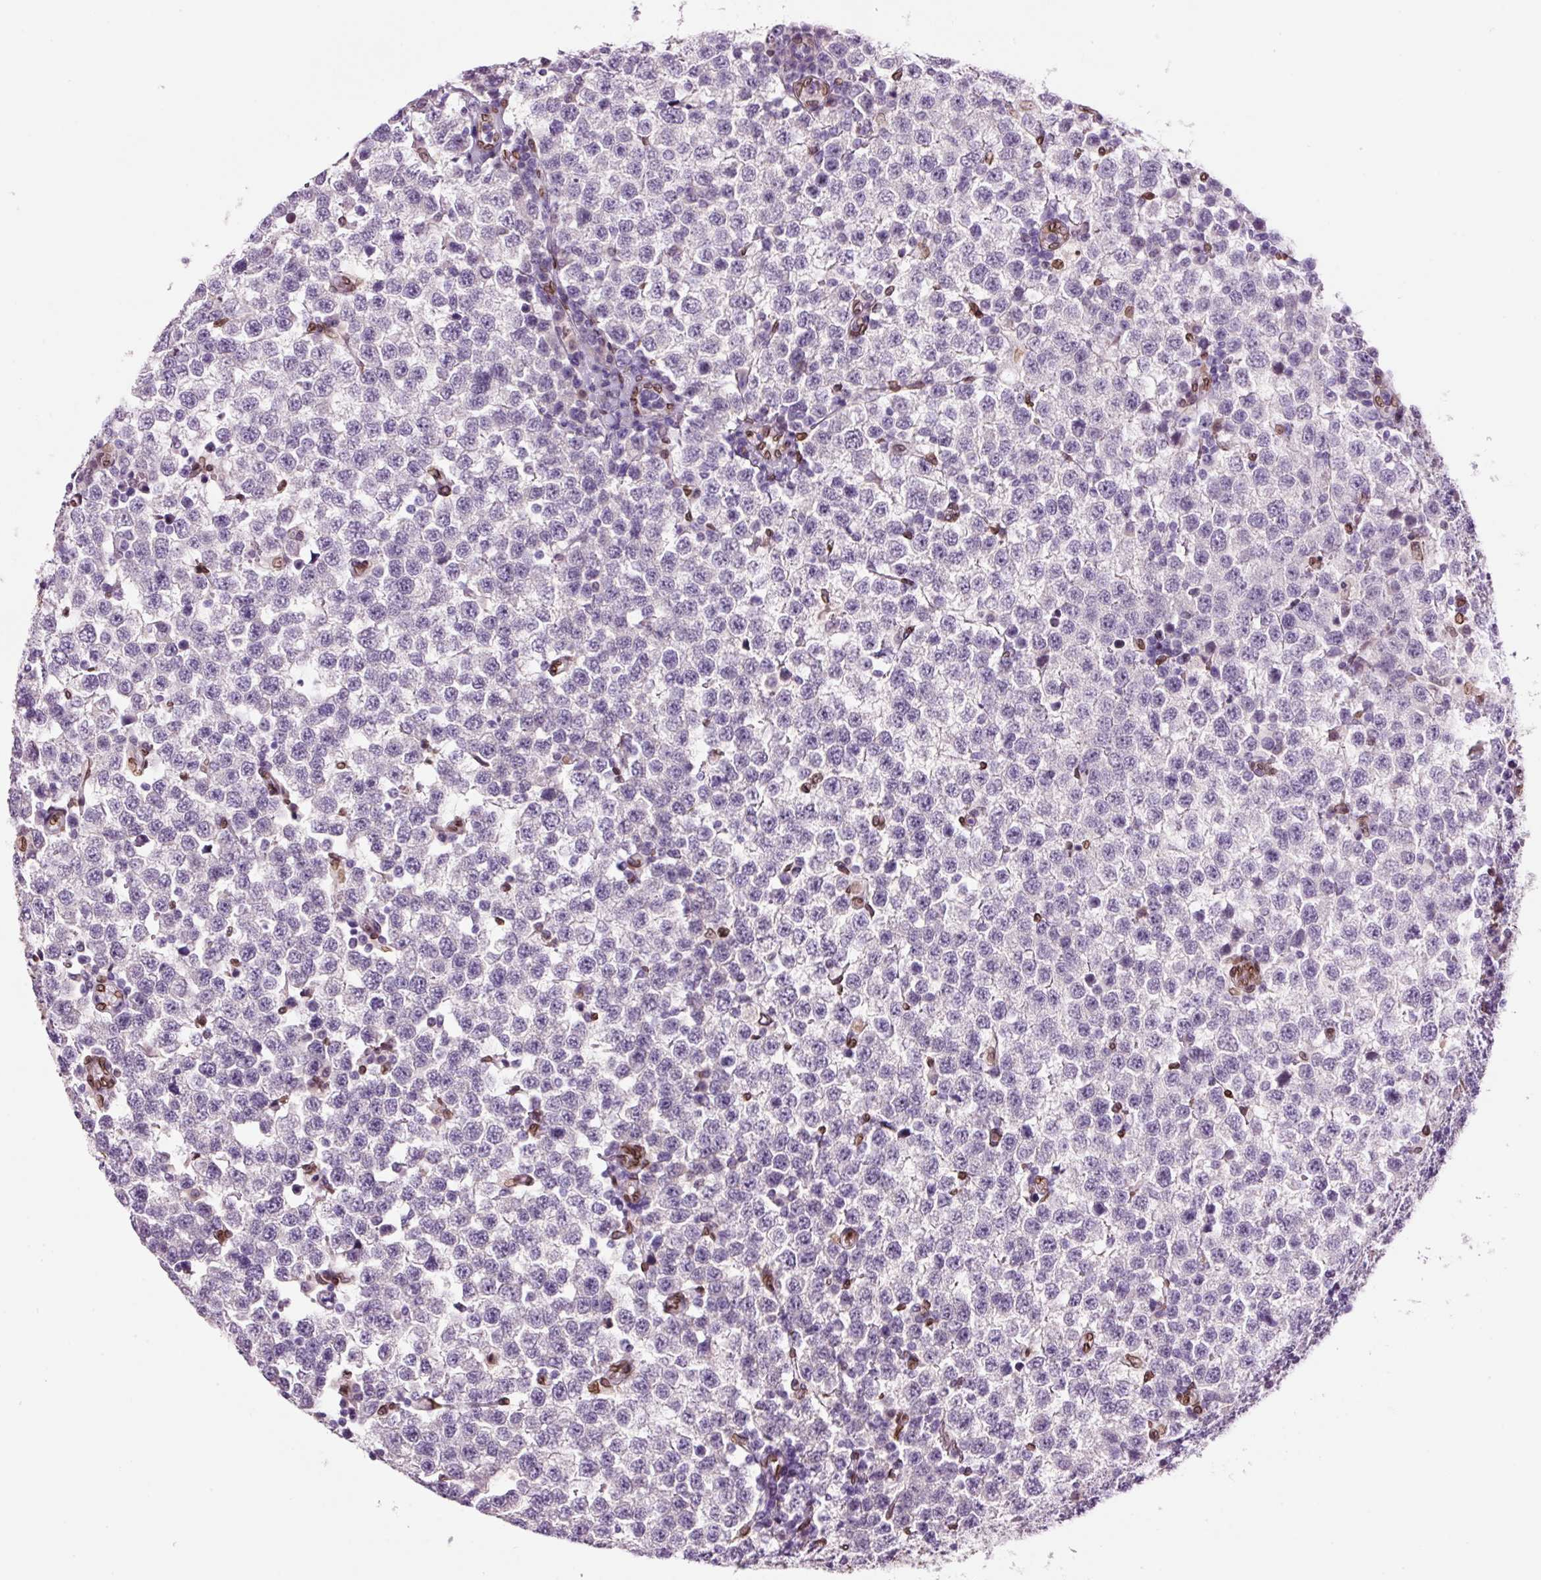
{"staining": {"intensity": "negative", "quantity": "none", "location": "none"}, "tissue": "testis cancer", "cell_type": "Tumor cells", "image_type": "cancer", "snomed": [{"axis": "morphology", "description": "Seminoma, NOS"}, {"axis": "topography", "description": "Testis"}], "caption": "The photomicrograph exhibits no staining of tumor cells in testis cancer. (Brightfield microscopy of DAB immunohistochemistry at high magnification).", "gene": "ZNF224", "patient": {"sex": "male", "age": 34}}